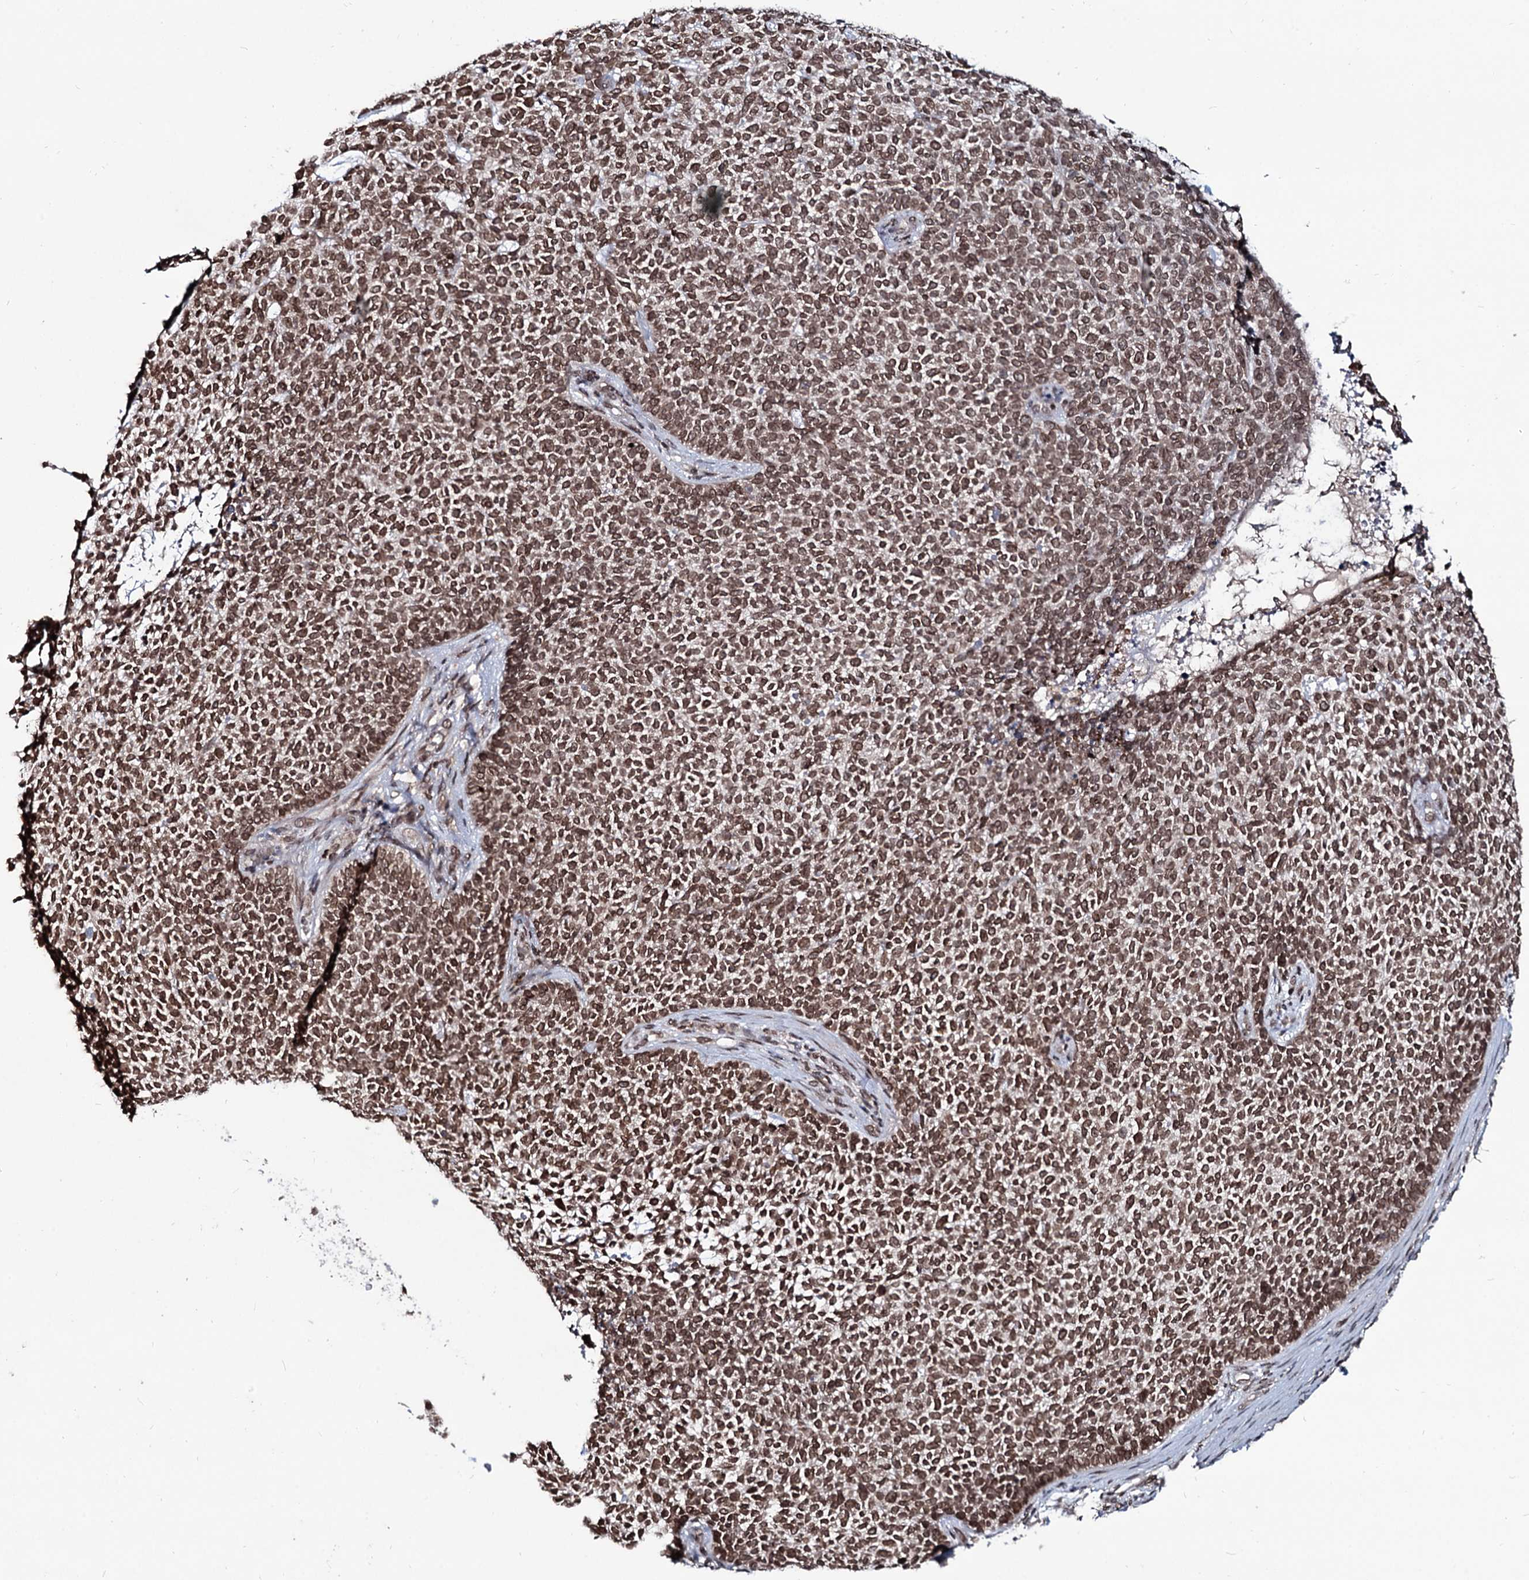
{"staining": {"intensity": "strong", "quantity": ">75%", "location": "cytoplasmic/membranous,nuclear"}, "tissue": "skin cancer", "cell_type": "Tumor cells", "image_type": "cancer", "snomed": [{"axis": "morphology", "description": "Basal cell carcinoma"}, {"axis": "topography", "description": "Skin"}], "caption": "Immunohistochemical staining of skin cancer shows high levels of strong cytoplasmic/membranous and nuclear protein positivity in approximately >75% of tumor cells. (DAB (3,3'-diaminobenzidine) IHC, brown staining for protein, blue staining for nuclei).", "gene": "RNF6", "patient": {"sex": "female", "age": 84}}